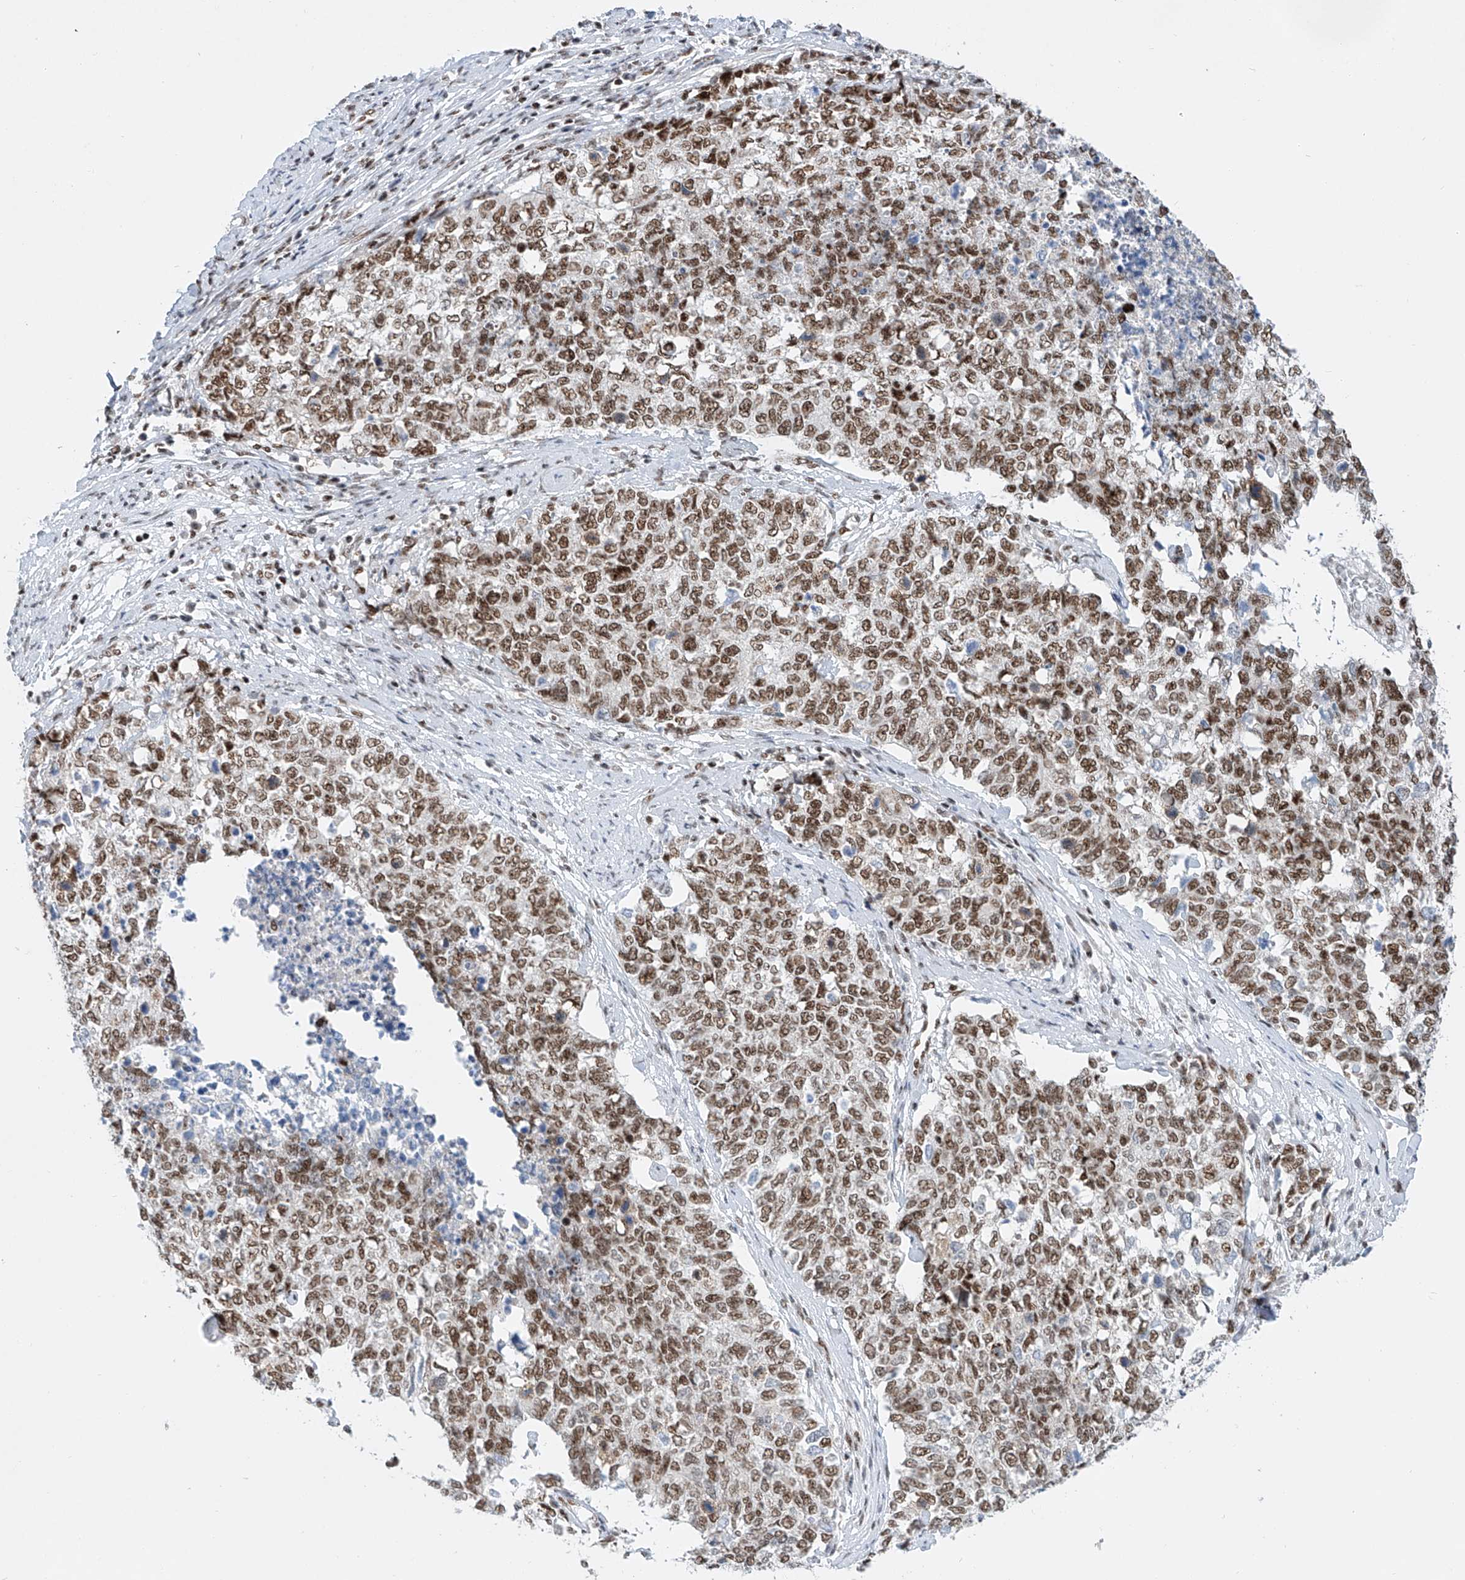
{"staining": {"intensity": "moderate", "quantity": ">75%", "location": "nuclear"}, "tissue": "cervical cancer", "cell_type": "Tumor cells", "image_type": "cancer", "snomed": [{"axis": "morphology", "description": "Squamous cell carcinoma, NOS"}, {"axis": "topography", "description": "Cervix"}], "caption": "Approximately >75% of tumor cells in cervical squamous cell carcinoma reveal moderate nuclear protein expression as visualized by brown immunohistochemical staining.", "gene": "TAF4", "patient": {"sex": "female", "age": 63}}